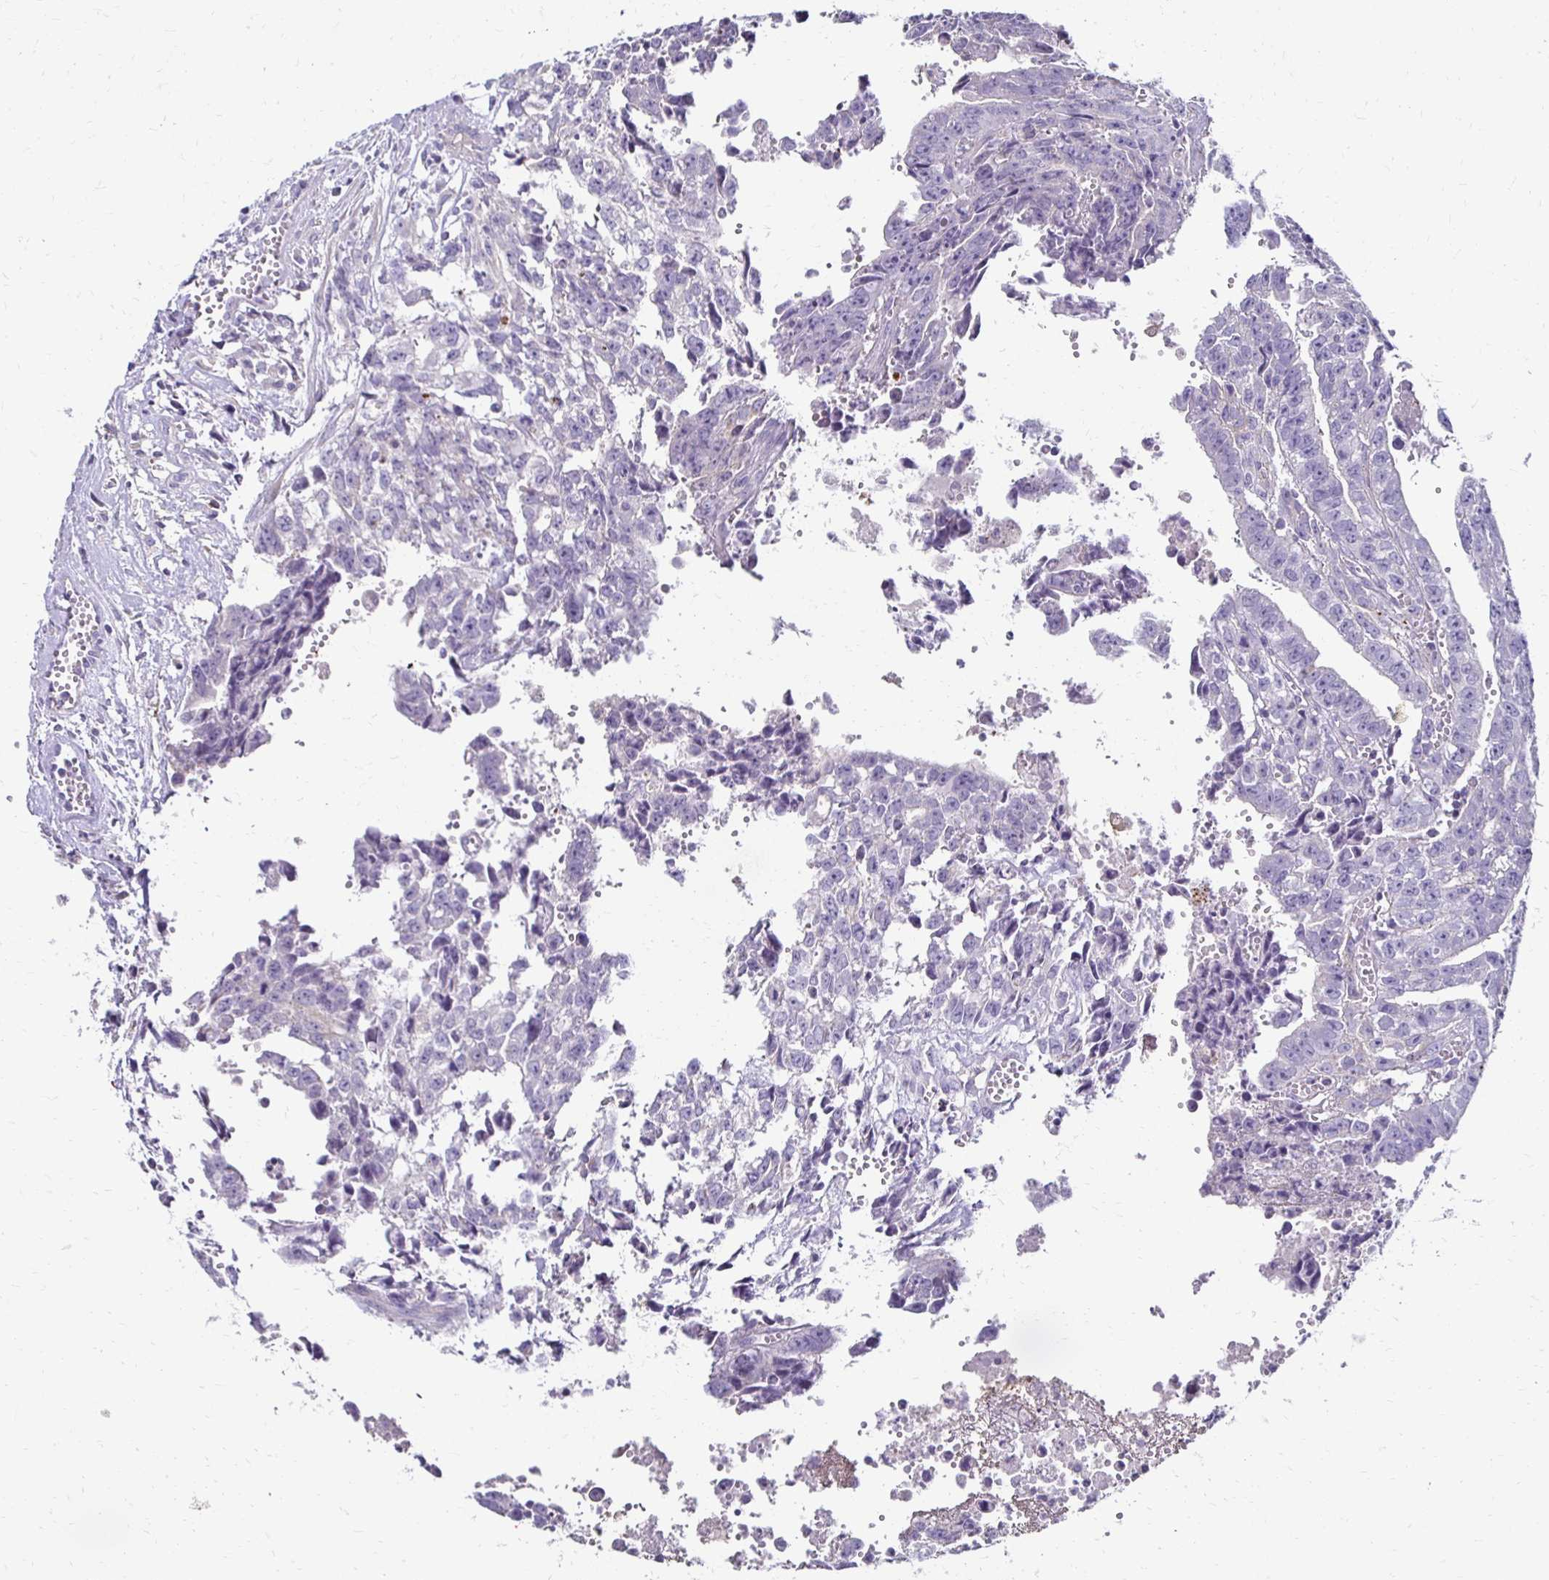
{"staining": {"intensity": "negative", "quantity": "none", "location": "none"}, "tissue": "testis cancer", "cell_type": "Tumor cells", "image_type": "cancer", "snomed": [{"axis": "morphology", "description": "Carcinoma, Embryonal, NOS"}, {"axis": "morphology", "description": "Teratoma, malignant, NOS"}, {"axis": "topography", "description": "Testis"}], "caption": "High magnification brightfield microscopy of embryonal carcinoma (testis) stained with DAB (brown) and counterstained with hematoxylin (blue): tumor cells show no significant staining.", "gene": "AKAP6", "patient": {"sex": "male", "age": 24}}